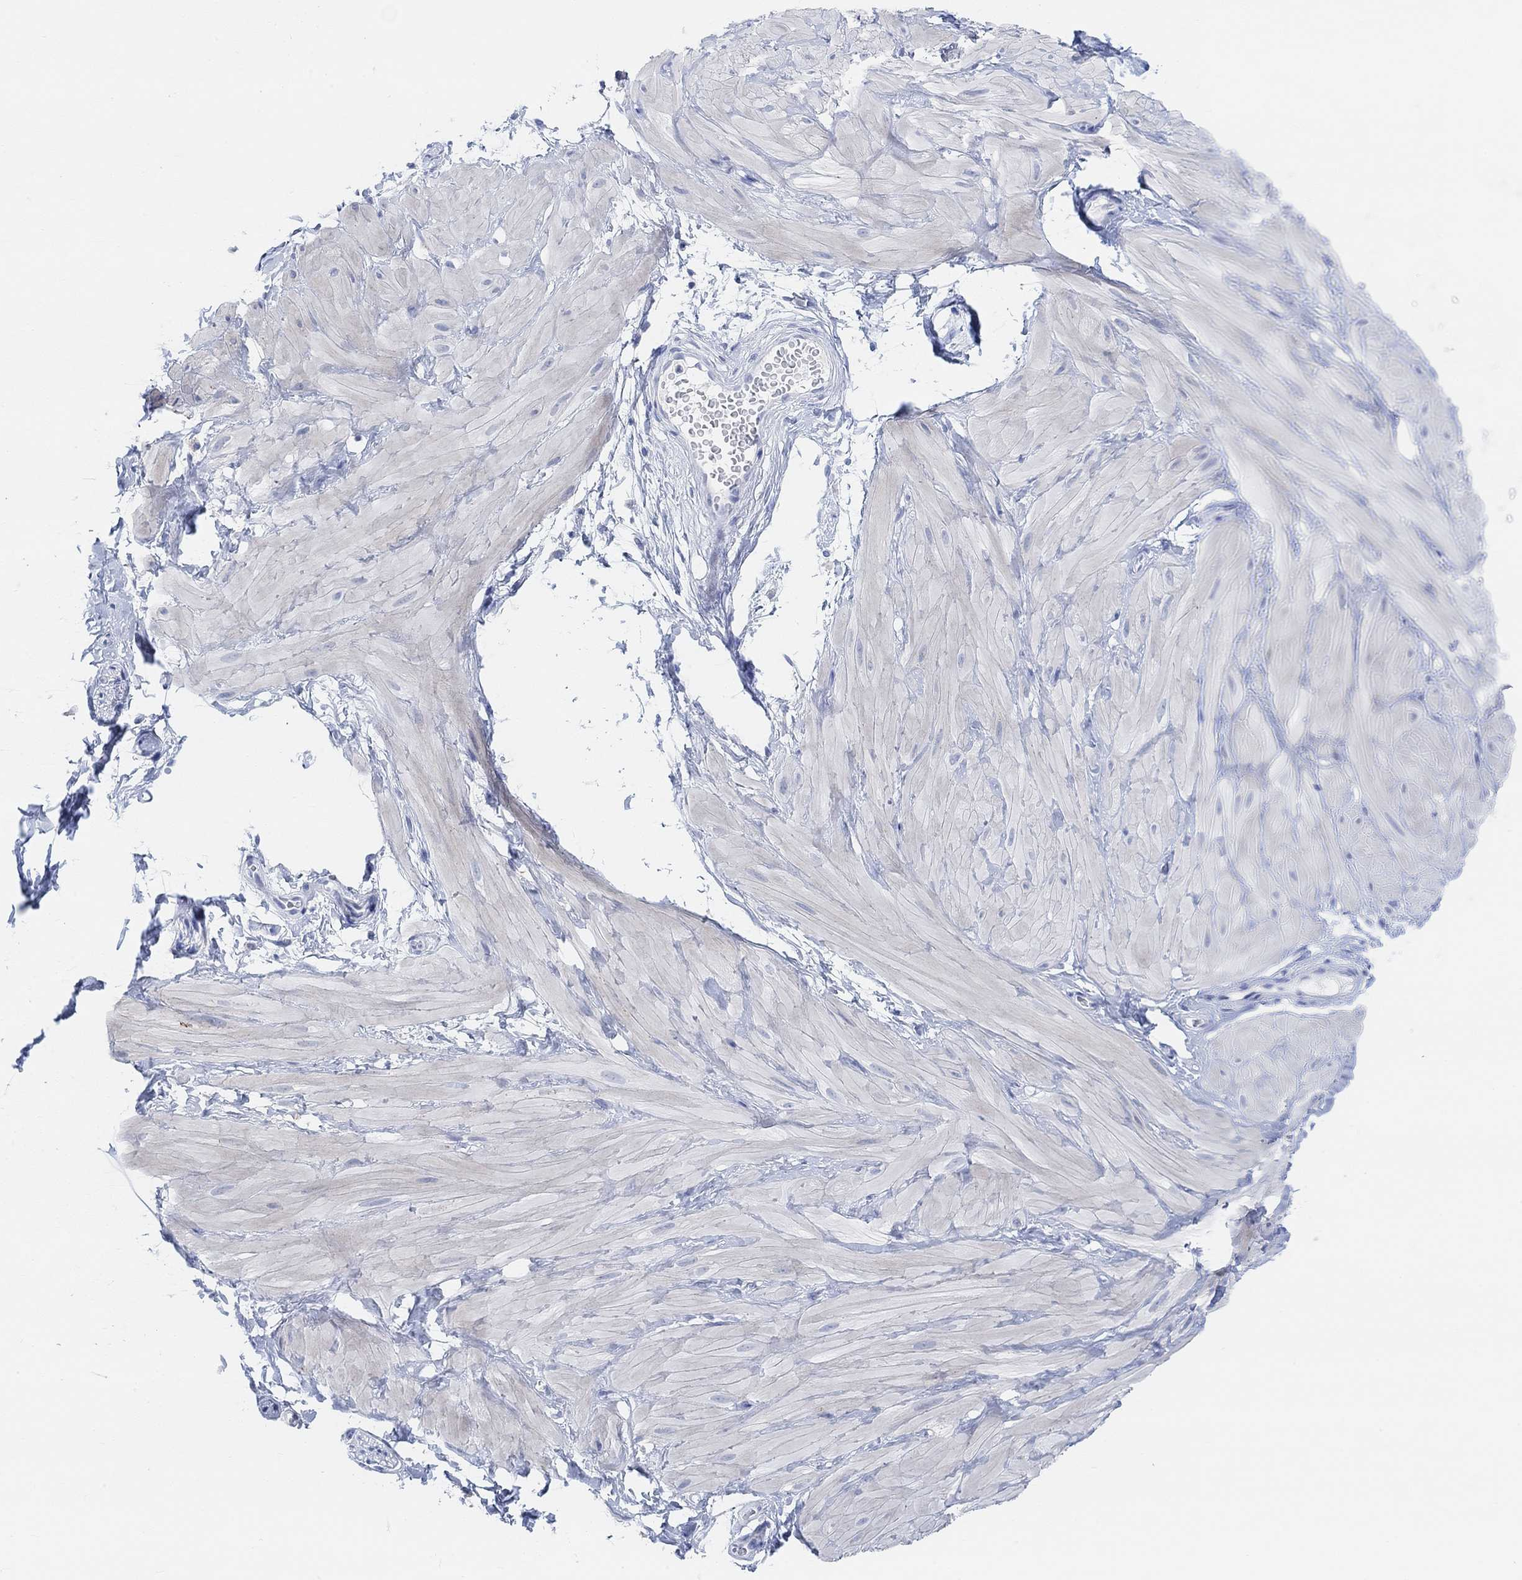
{"staining": {"intensity": "negative", "quantity": "none", "location": "none"}, "tissue": "adipose tissue", "cell_type": "Adipocytes", "image_type": "normal", "snomed": [{"axis": "morphology", "description": "Normal tissue, NOS"}, {"axis": "topography", "description": "Smooth muscle"}, {"axis": "topography", "description": "Peripheral nerve tissue"}], "caption": "Adipocytes show no significant positivity in normal adipose tissue. (DAB immunohistochemistry, high magnification).", "gene": "ENO4", "patient": {"sex": "male", "age": 22}}